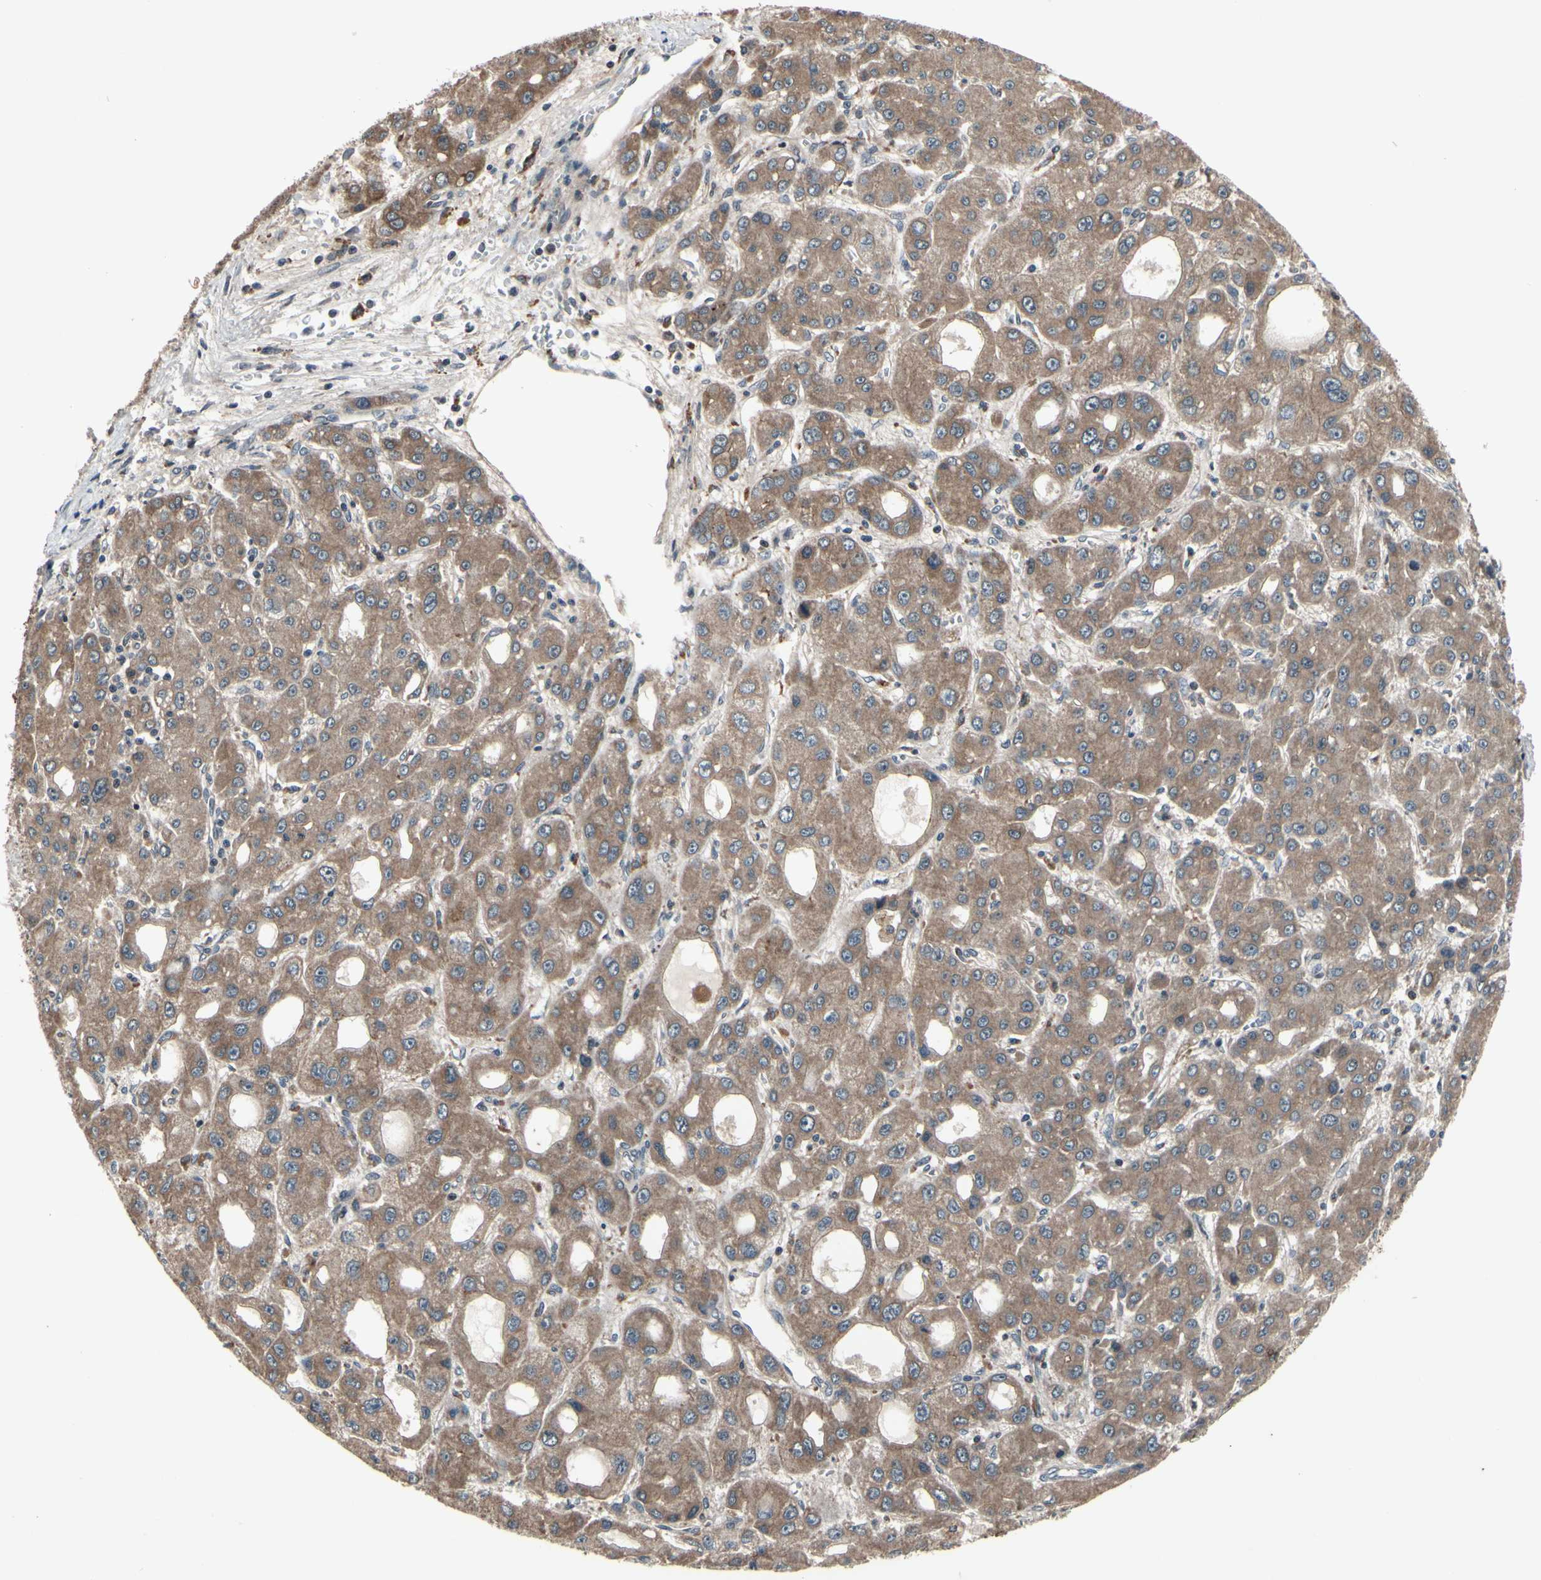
{"staining": {"intensity": "moderate", "quantity": ">75%", "location": "cytoplasmic/membranous"}, "tissue": "liver cancer", "cell_type": "Tumor cells", "image_type": "cancer", "snomed": [{"axis": "morphology", "description": "Carcinoma, Hepatocellular, NOS"}, {"axis": "topography", "description": "Liver"}], "caption": "Immunohistochemical staining of liver cancer shows medium levels of moderate cytoplasmic/membranous positivity in approximately >75% of tumor cells. The staining was performed using DAB (3,3'-diaminobenzidine), with brown indicating positive protein expression. Nuclei are stained blue with hematoxylin.", "gene": "MBTPS2", "patient": {"sex": "male", "age": 55}}